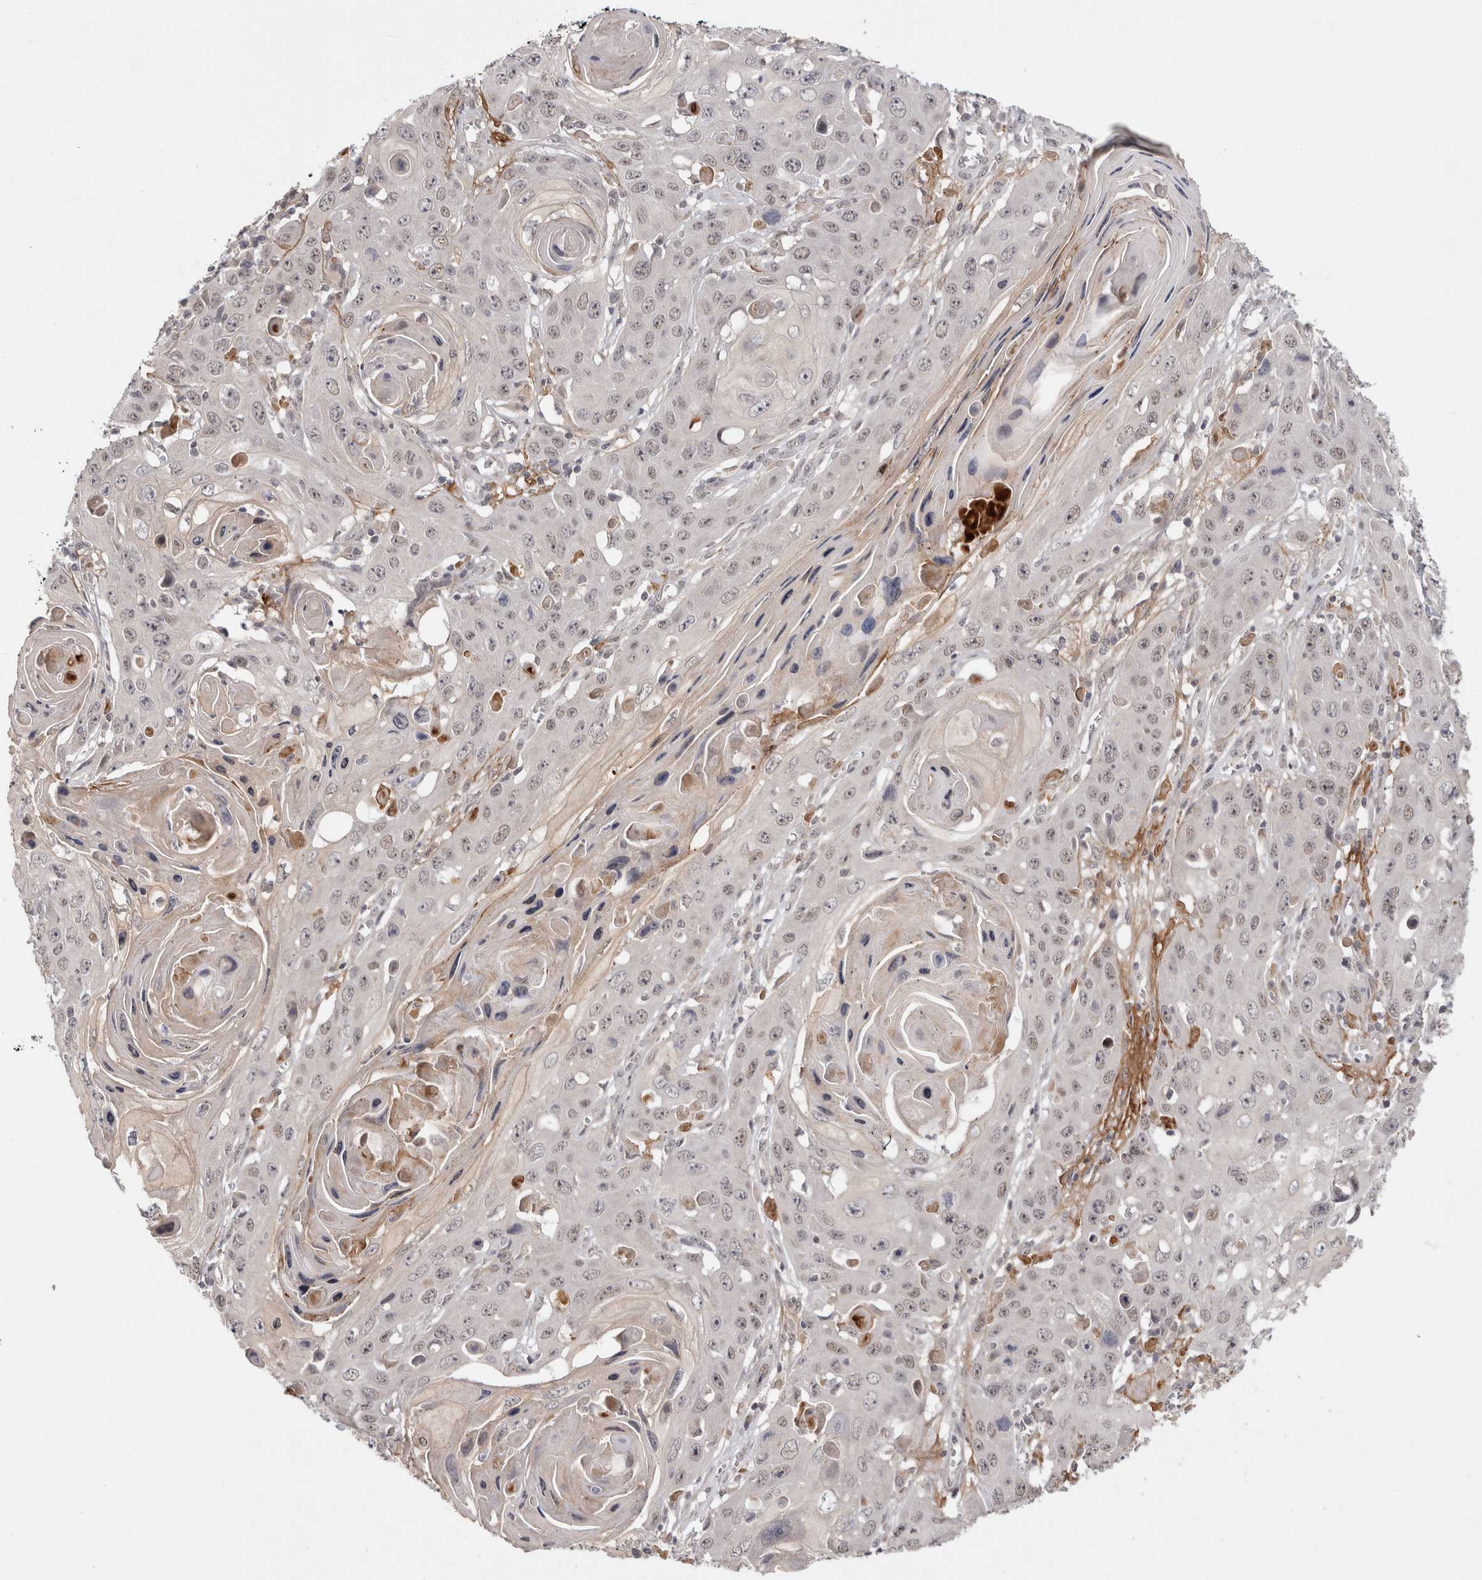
{"staining": {"intensity": "weak", "quantity": "25%-75%", "location": "cytoplasmic/membranous,nuclear"}, "tissue": "skin cancer", "cell_type": "Tumor cells", "image_type": "cancer", "snomed": [{"axis": "morphology", "description": "Squamous cell carcinoma, NOS"}, {"axis": "topography", "description": "Skin"}], "caption": "Tumor cells show low levels of weak cytoplasmic/membranous and nuclear staining in about 25%-75% of cells in human skin squamous cell carcinoma.", "gene": "ZNF318", "patient": {"sex": "male", "age": 55}}